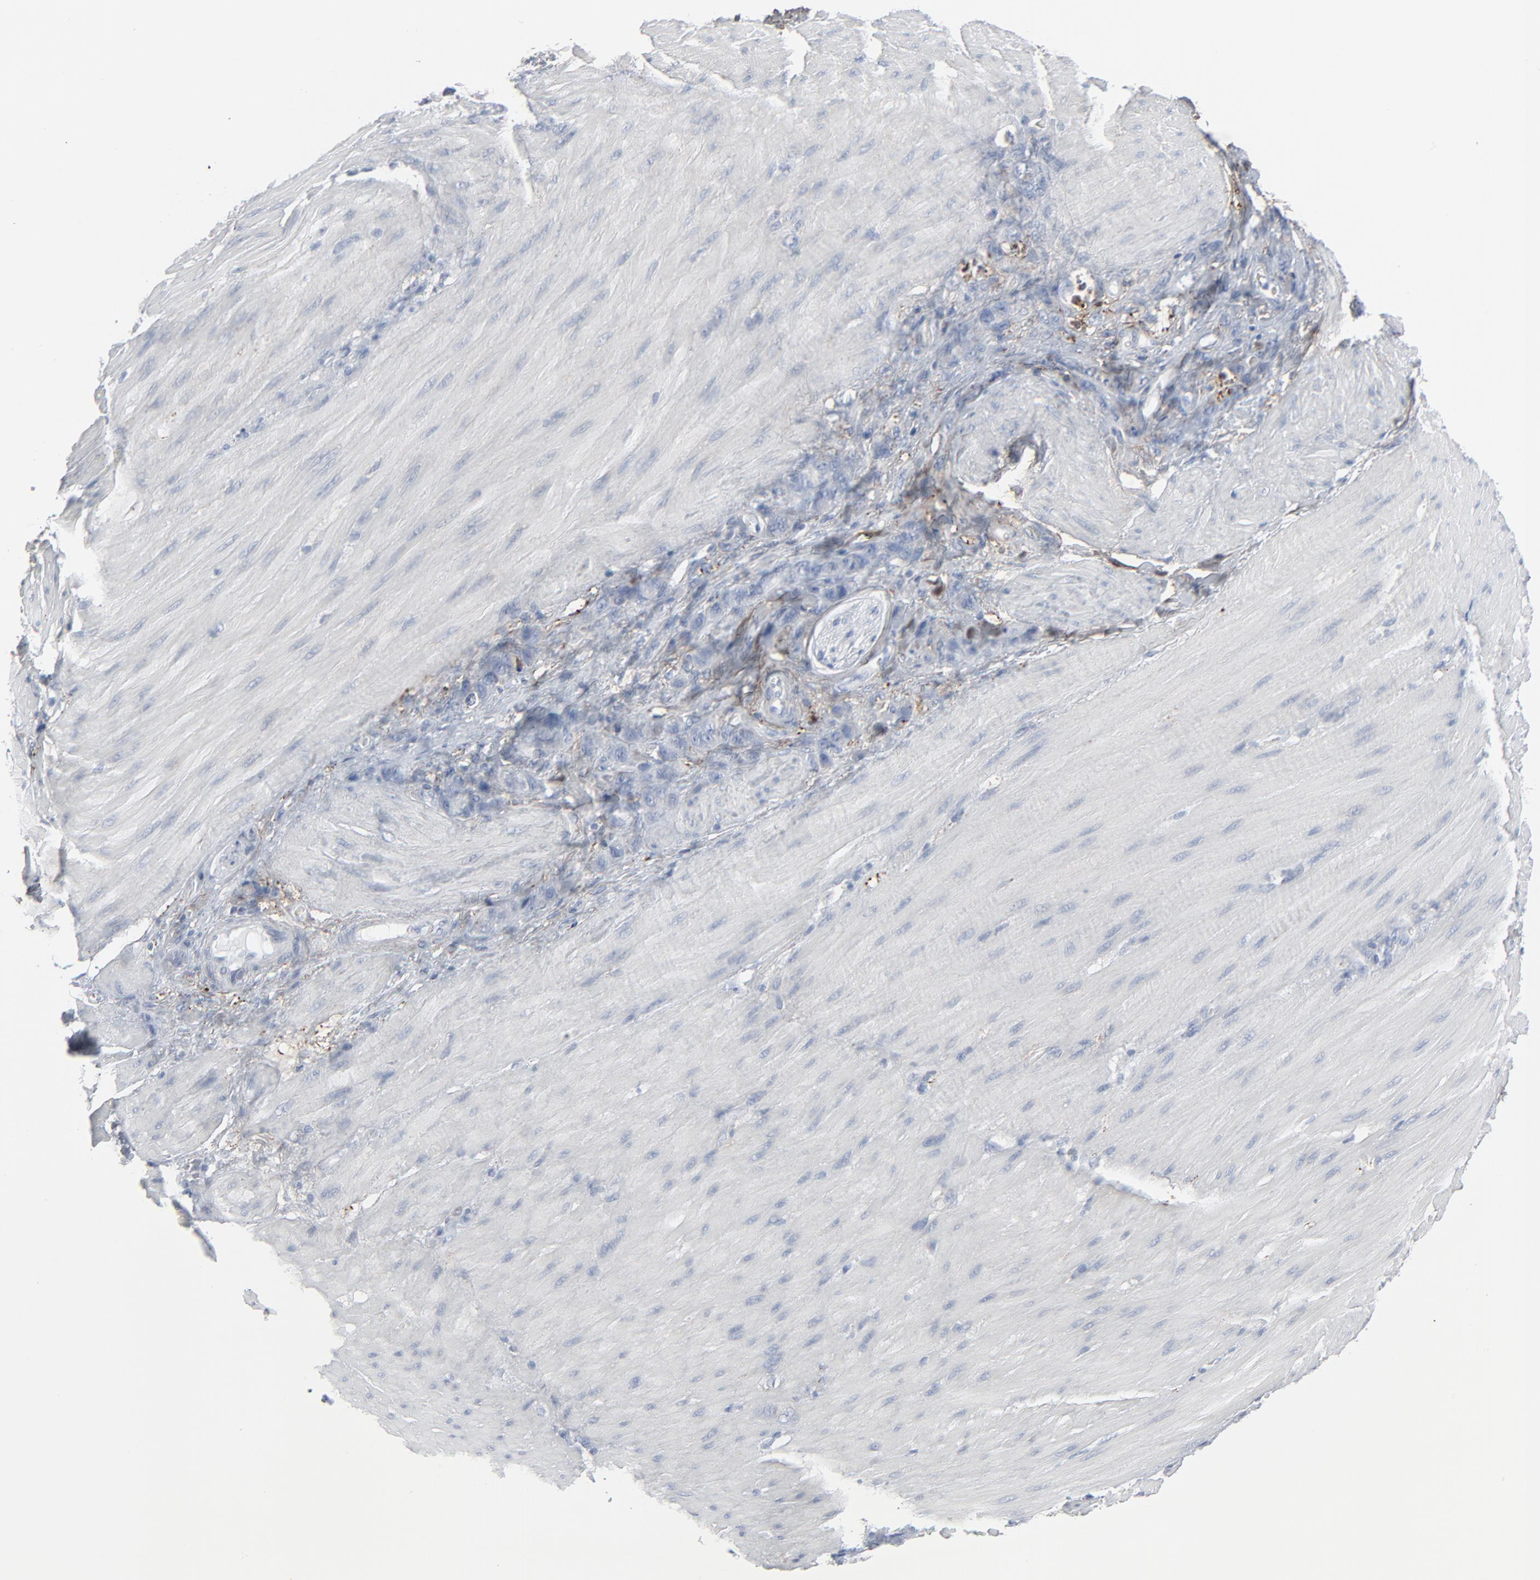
{"staining": {"intensity": "negative", "quantity": "none", "location": "none"}, "tissue": "stomach cancer", "cell_type": "Tumor cells", "image_type": "cancer", "snomed": [{"axis": "morphology", "description": "Normal tissue, NOS"}, {"axis": "morphology", "description": "Adenocarcinoma, NOS"}, {"axis": "topography", "description": "Stomach"}], "caption": "IHC of human adenocarcinoma (stomach) exhibits no positivity in tumor cells.", "gene": "BGN", "patient": {"sex": "male", "age": 82}}